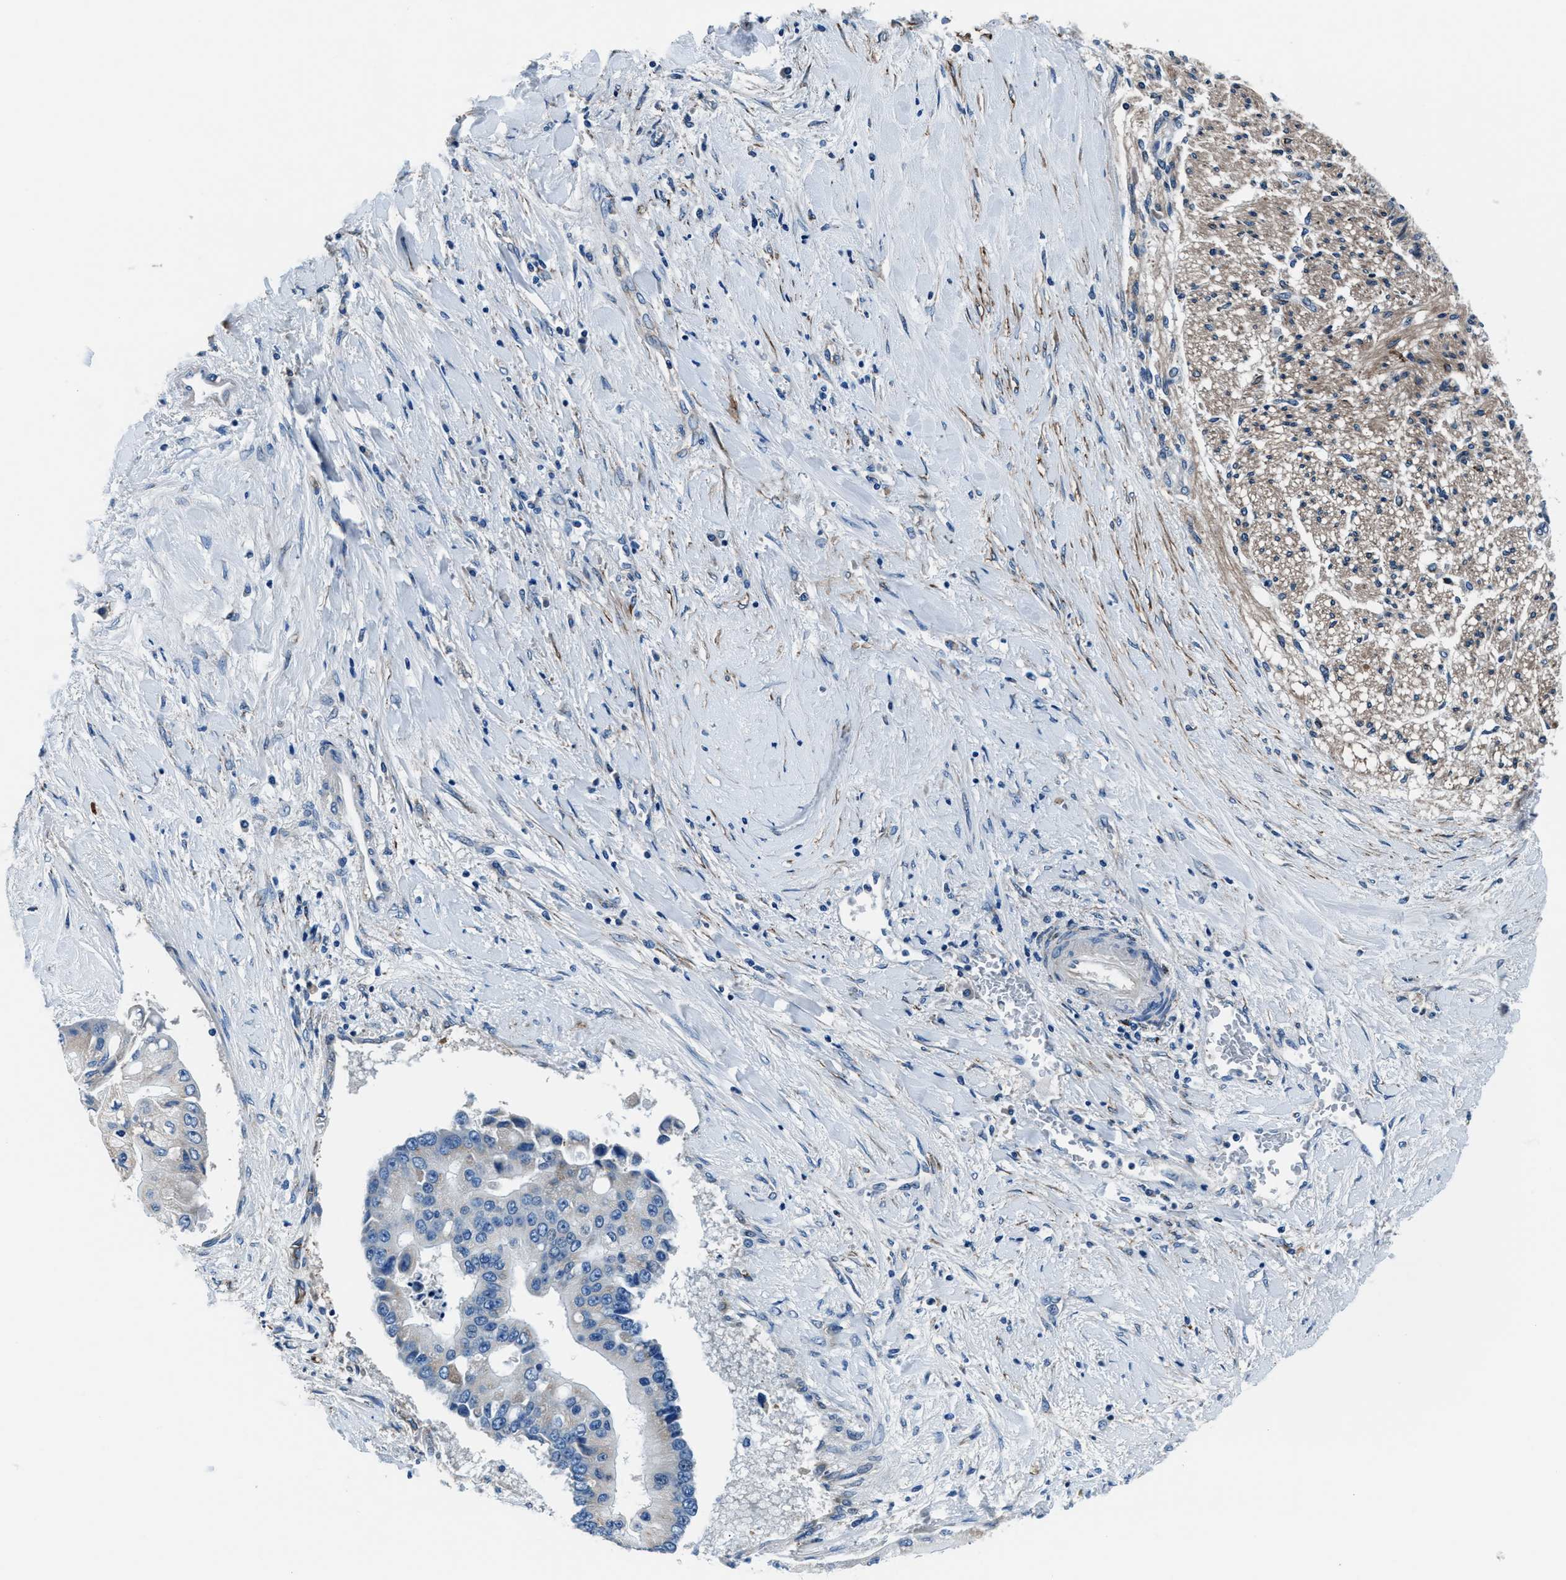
{"staining": {"intensity": "negative", "quantity": "none", "location": "none"}, "tissue": "liver cancer", "cell_type": "Tumor cells", "image_type": "cancer", "snomed": [{"axis": "morphology", "description": "Cholangiocarcinoma"}, {"axis": "topography", "description": "Liver"}], "caption": "Liver cancer (cholangiocarcinoma) was stained to show a protein in brown. There is no significant staining in tumor cells.", "gene": "PRTFDC1", "patient": {"sex": "male", "age": 50}}